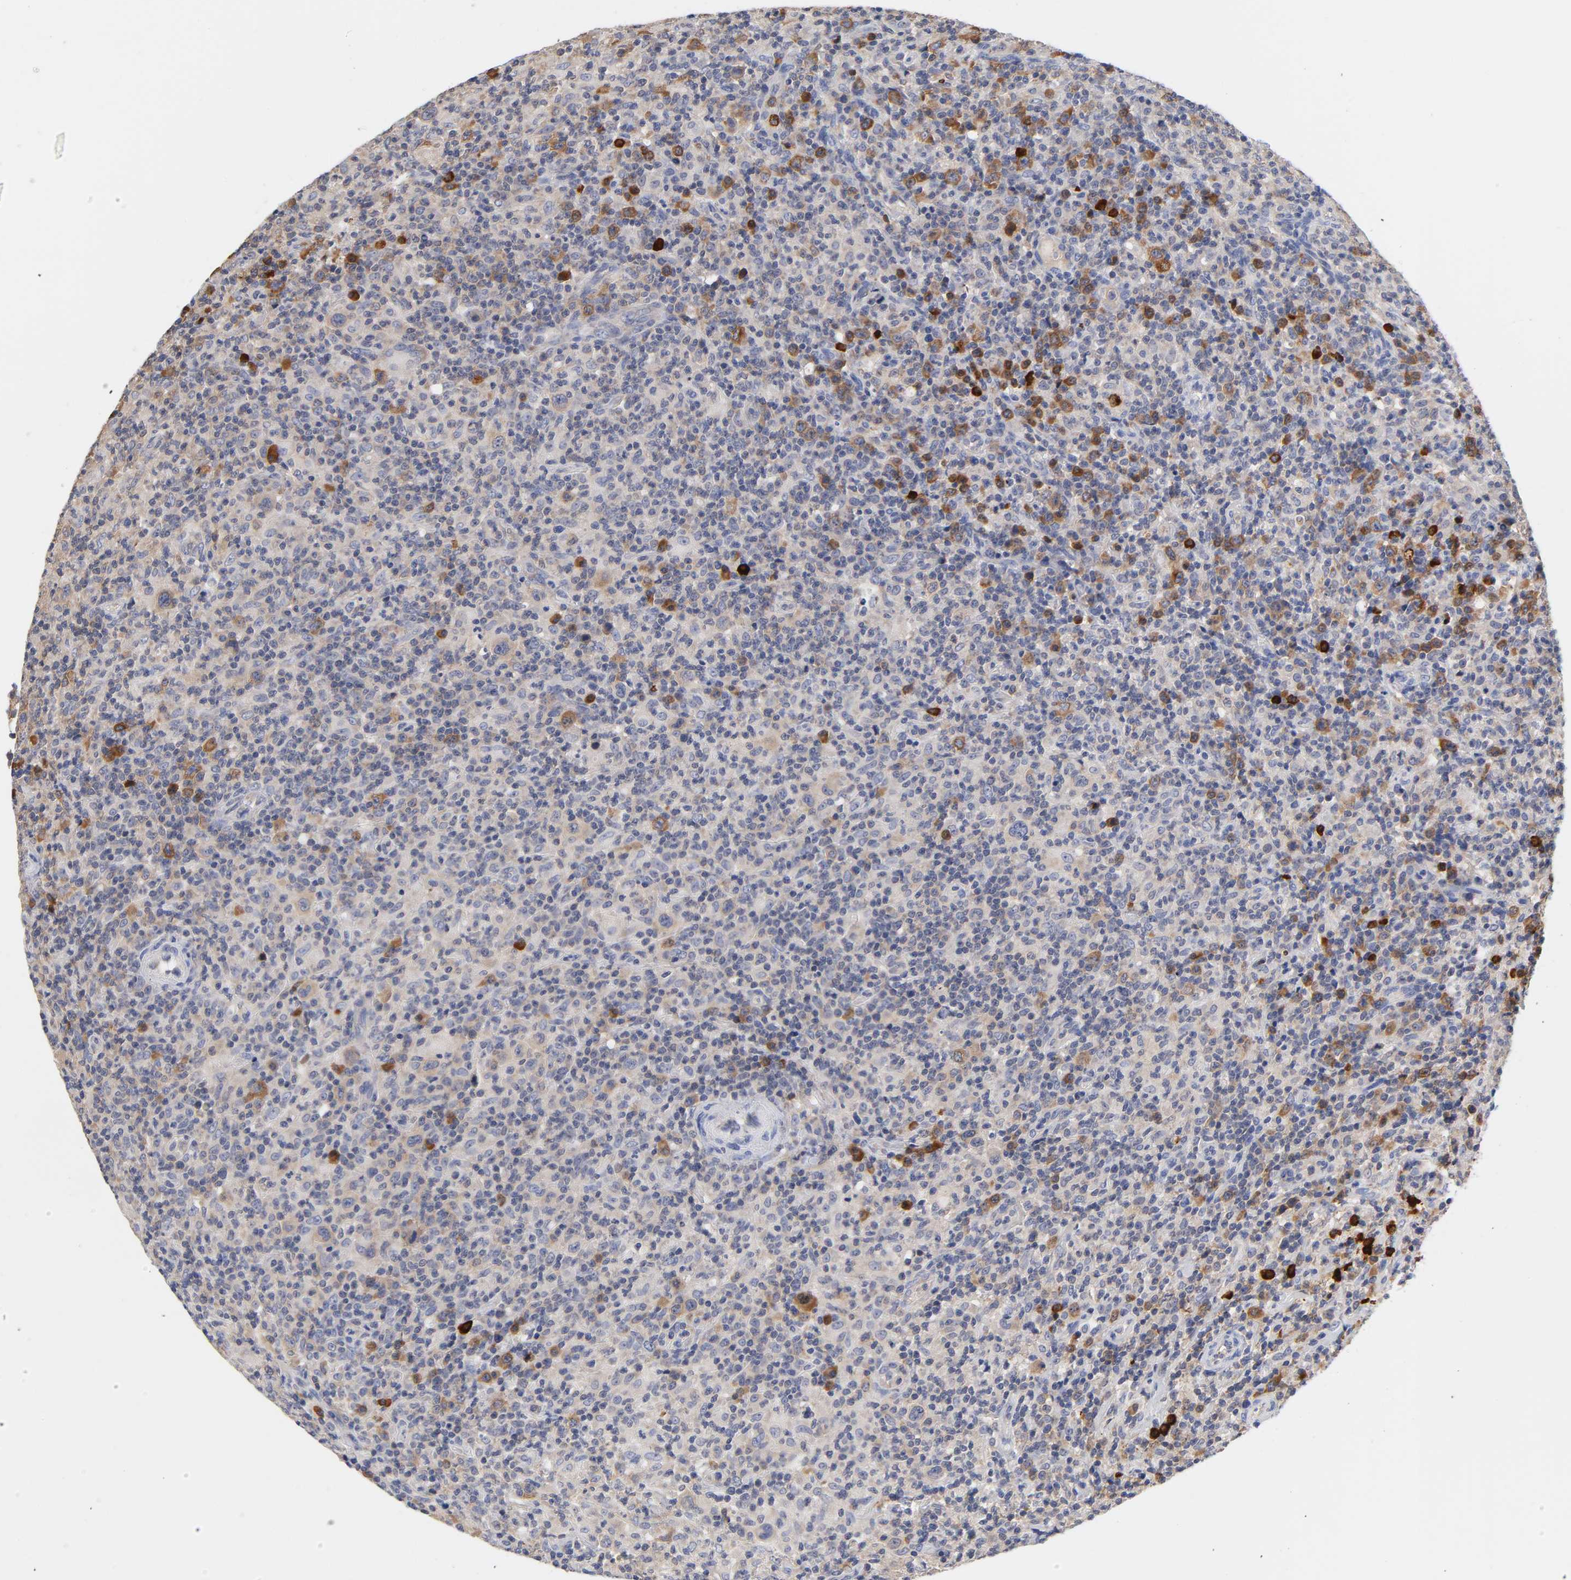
{"staining": {"intensity": "moderate", "quantity": "<25%", "location": "cytoplasmic/membranous"}, "tissue": "lymphoma", "cell_type": "Tumor cells", "image_type": "cancer", "snomed": [{"axis": "morphology", "description": "Hodgkin's disease, NOS"}, {"axis": "topography", "description": "Lymph node"}], "caption": "Protein expression analysis of Hodgkin's disease demonstrates moderate cytoplasmic/membranous positivity in about <25% of tumor cells.", "gene": "RPS29", "patient": {"sex": "male", "age": 65}}